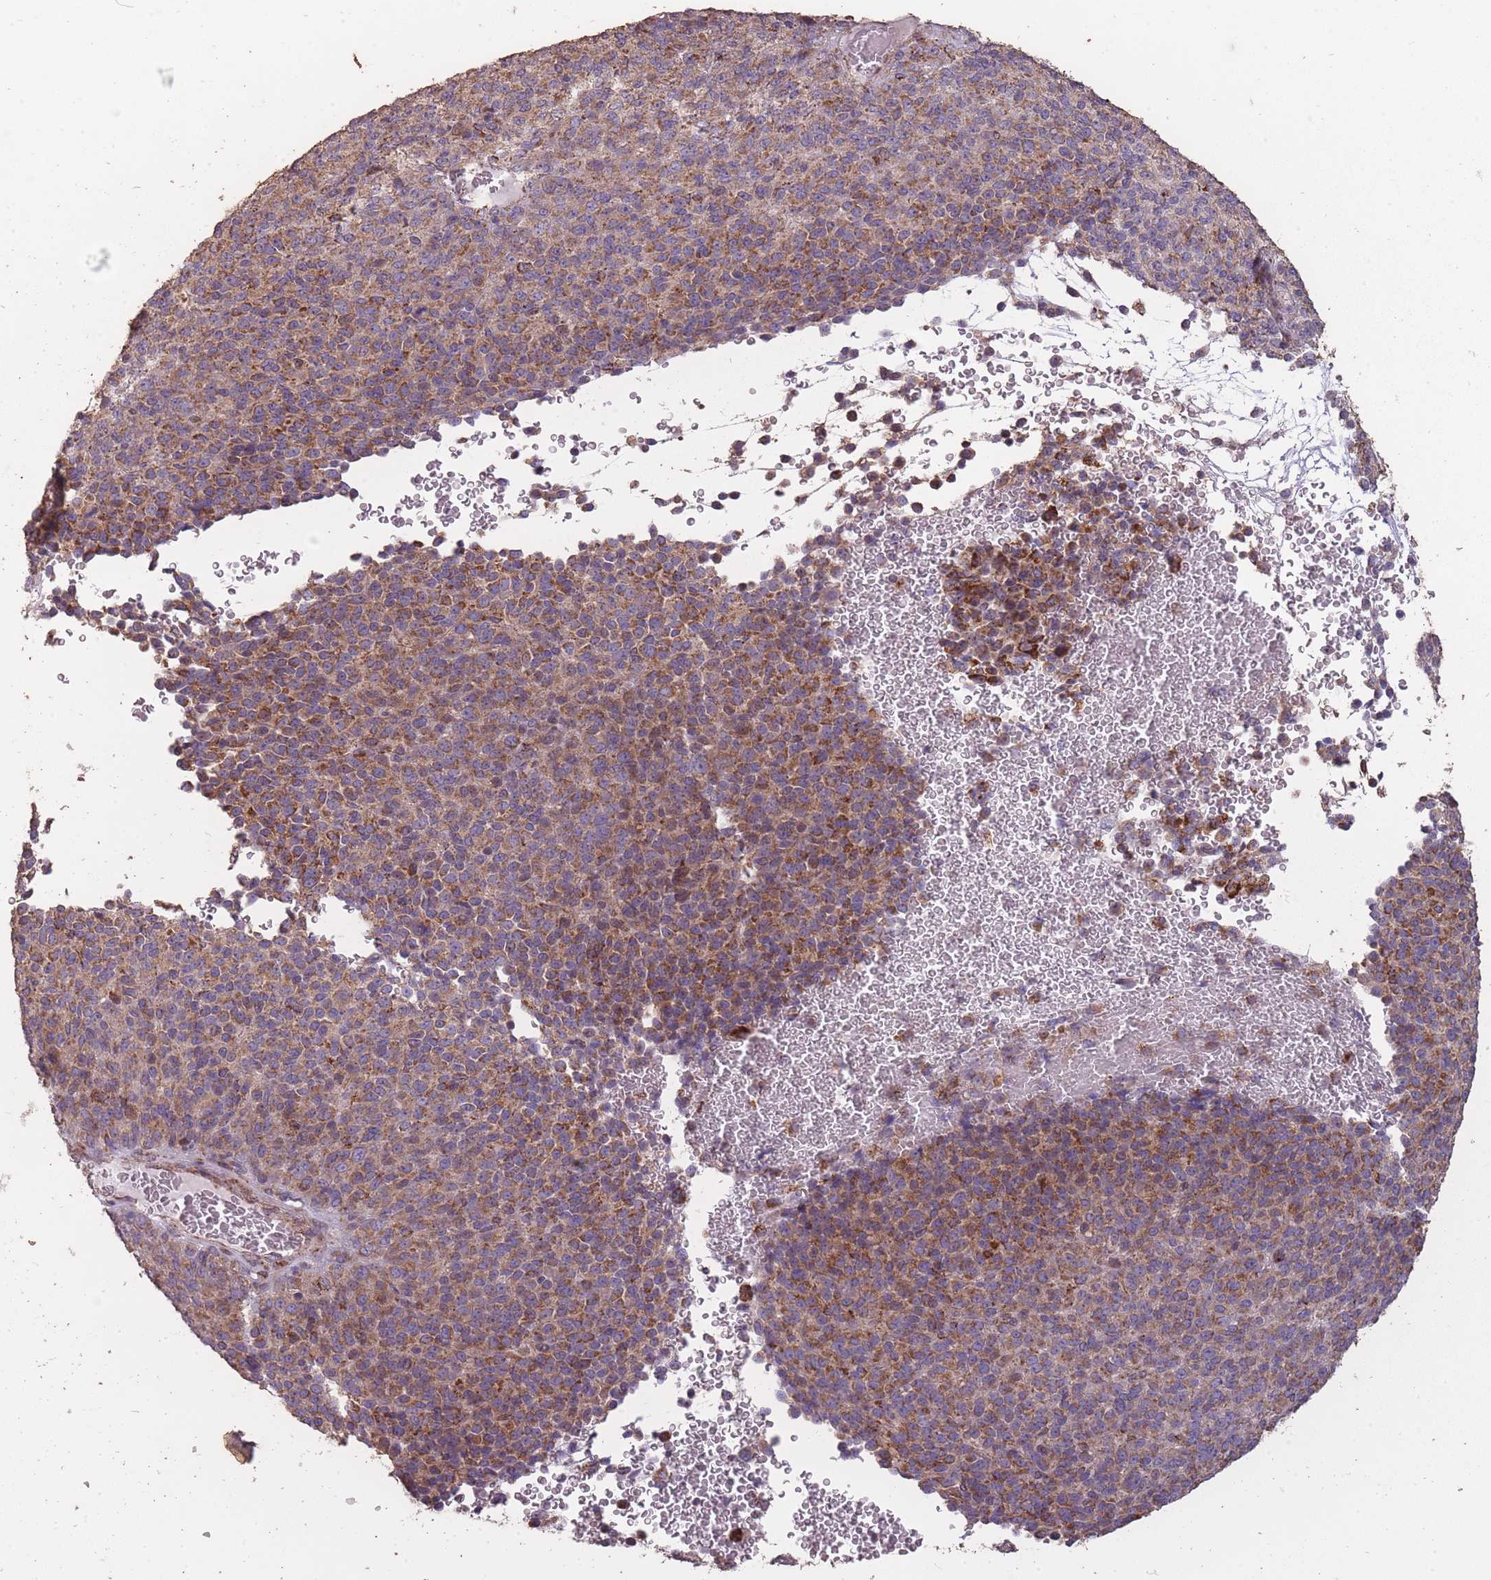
{"staining": {"intensity": "moderate", "quantity": ">75%", "location": "cytoplasmic/membranous"}, "tissue": "melanoma", "cell_type": "Tumor cells", "image_type": "cancer", "snomed": [{"axis": "morphology", "description": "Malignant melanoma, Metastatic site"}, {"axis": "topography", "description": "Brain"}], "caption": "Immunohistochemical staining of malignant melanoma (metastatic site) exhibits medium levels of moderate cytoplasmic/membranous protein expression in about >75% of tumor cells. Using DAB (3,3'-diaminobenzidine) (brown) and hematoxylin (blue) stains, captured at high magnification using brightfield microscopy.", "gene": "CNOT8", "patient": {"sex": "female", "age": 56}}